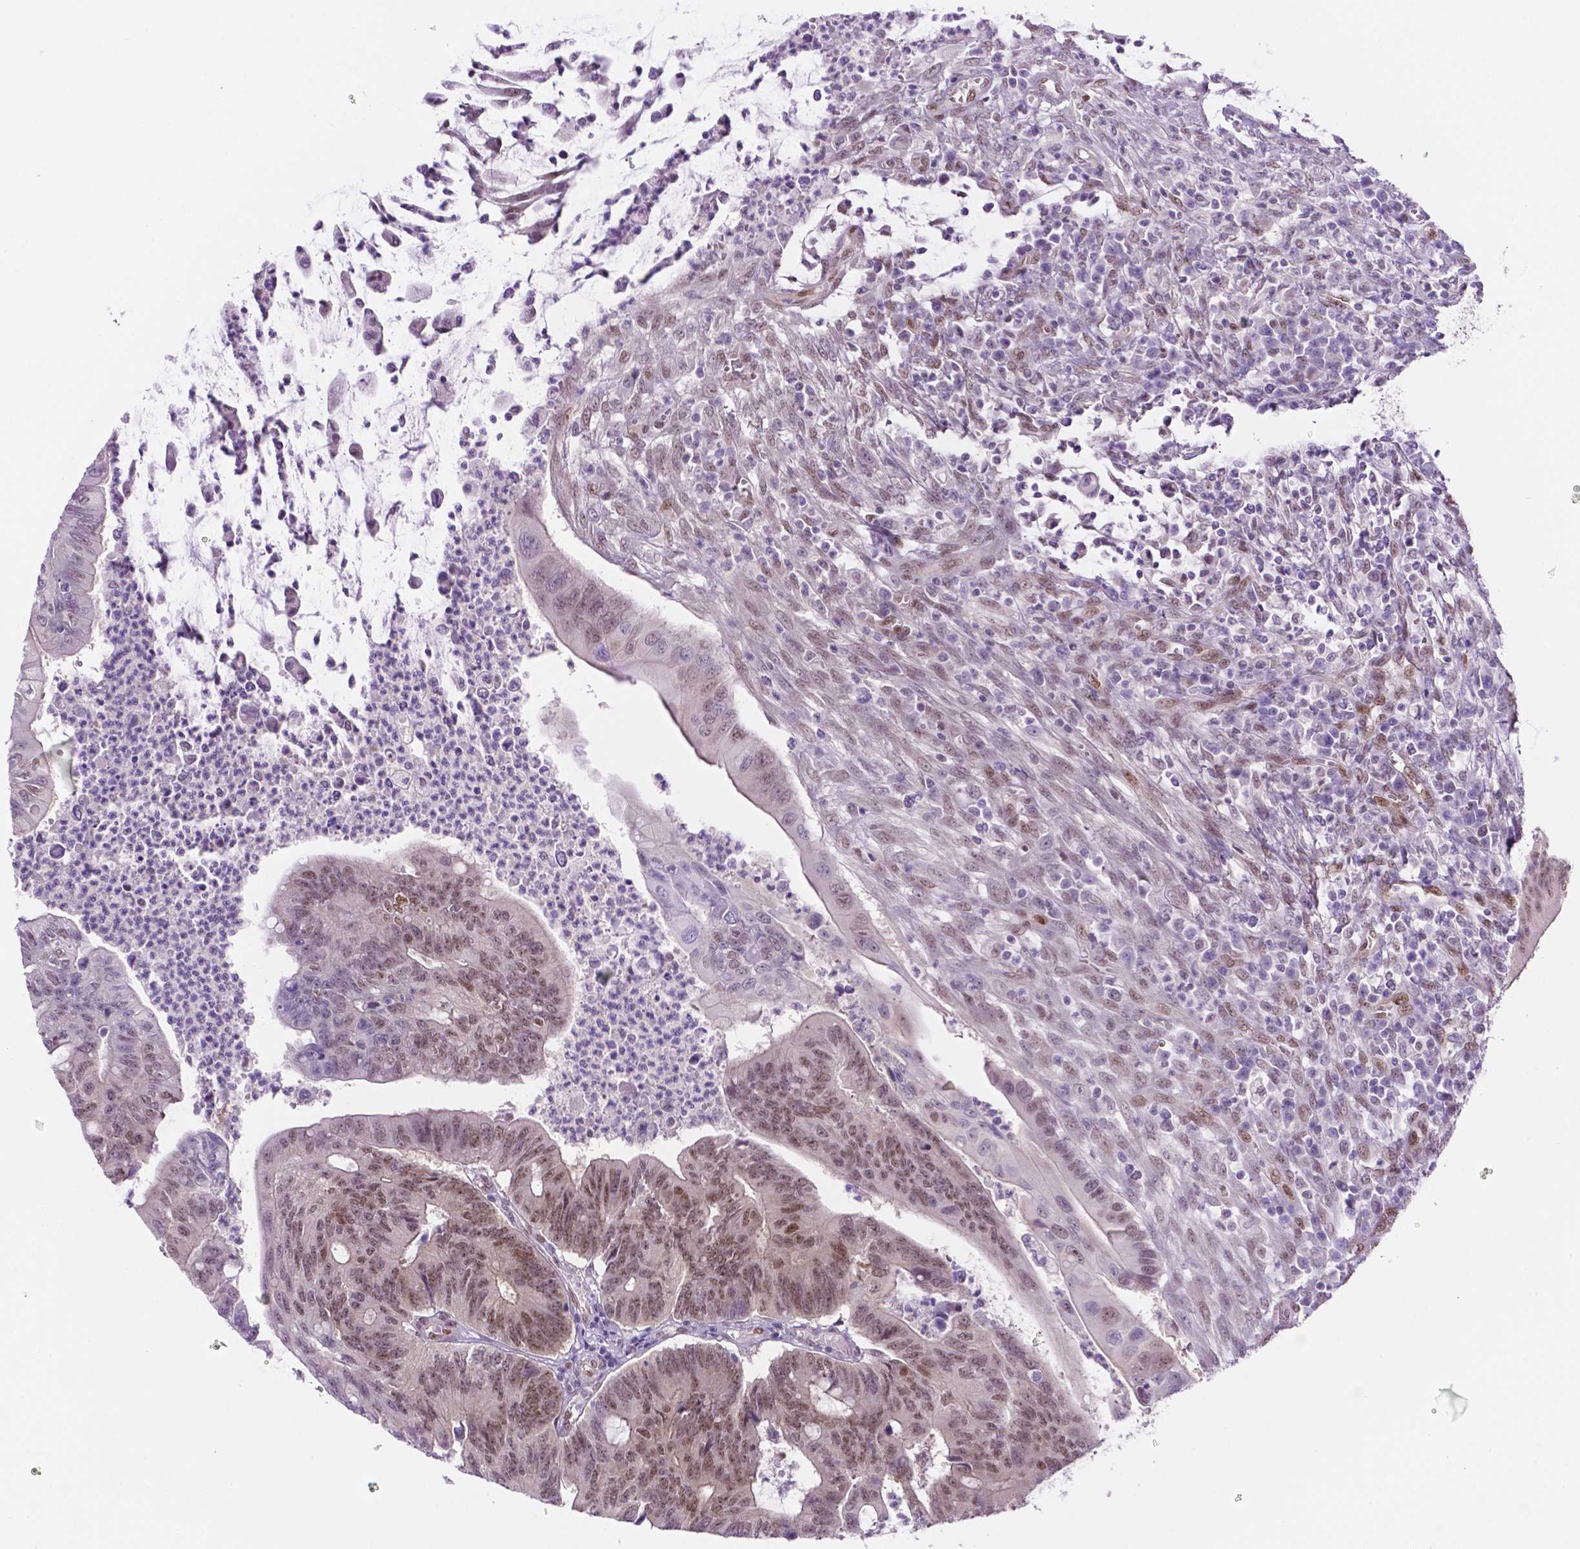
{"staining": {"intensity": "moderate", "quantity": "25%-75%", "location": "nuclear"}, "tissue": "colorectal cancer", "cell_type": "Tumor cells", "image_type": "cancer", "snomed": [{"axis": "morphology", "description": "Adenocarcinoma, NOS"}, {"axis": "topography", "description": "Colon"}], "caption": "DAB immunohistochemical staining of human colorectal cancer exhibits moderate nuclear protein expression in about 25%-75% of tumor cells. The staining is performed using DAB brown chromogen to label protein expression. The nuclei are counter-stained blue using hematoxylin.", "gene": "ERF", "patient": {"sex": "male", "age": 65}}